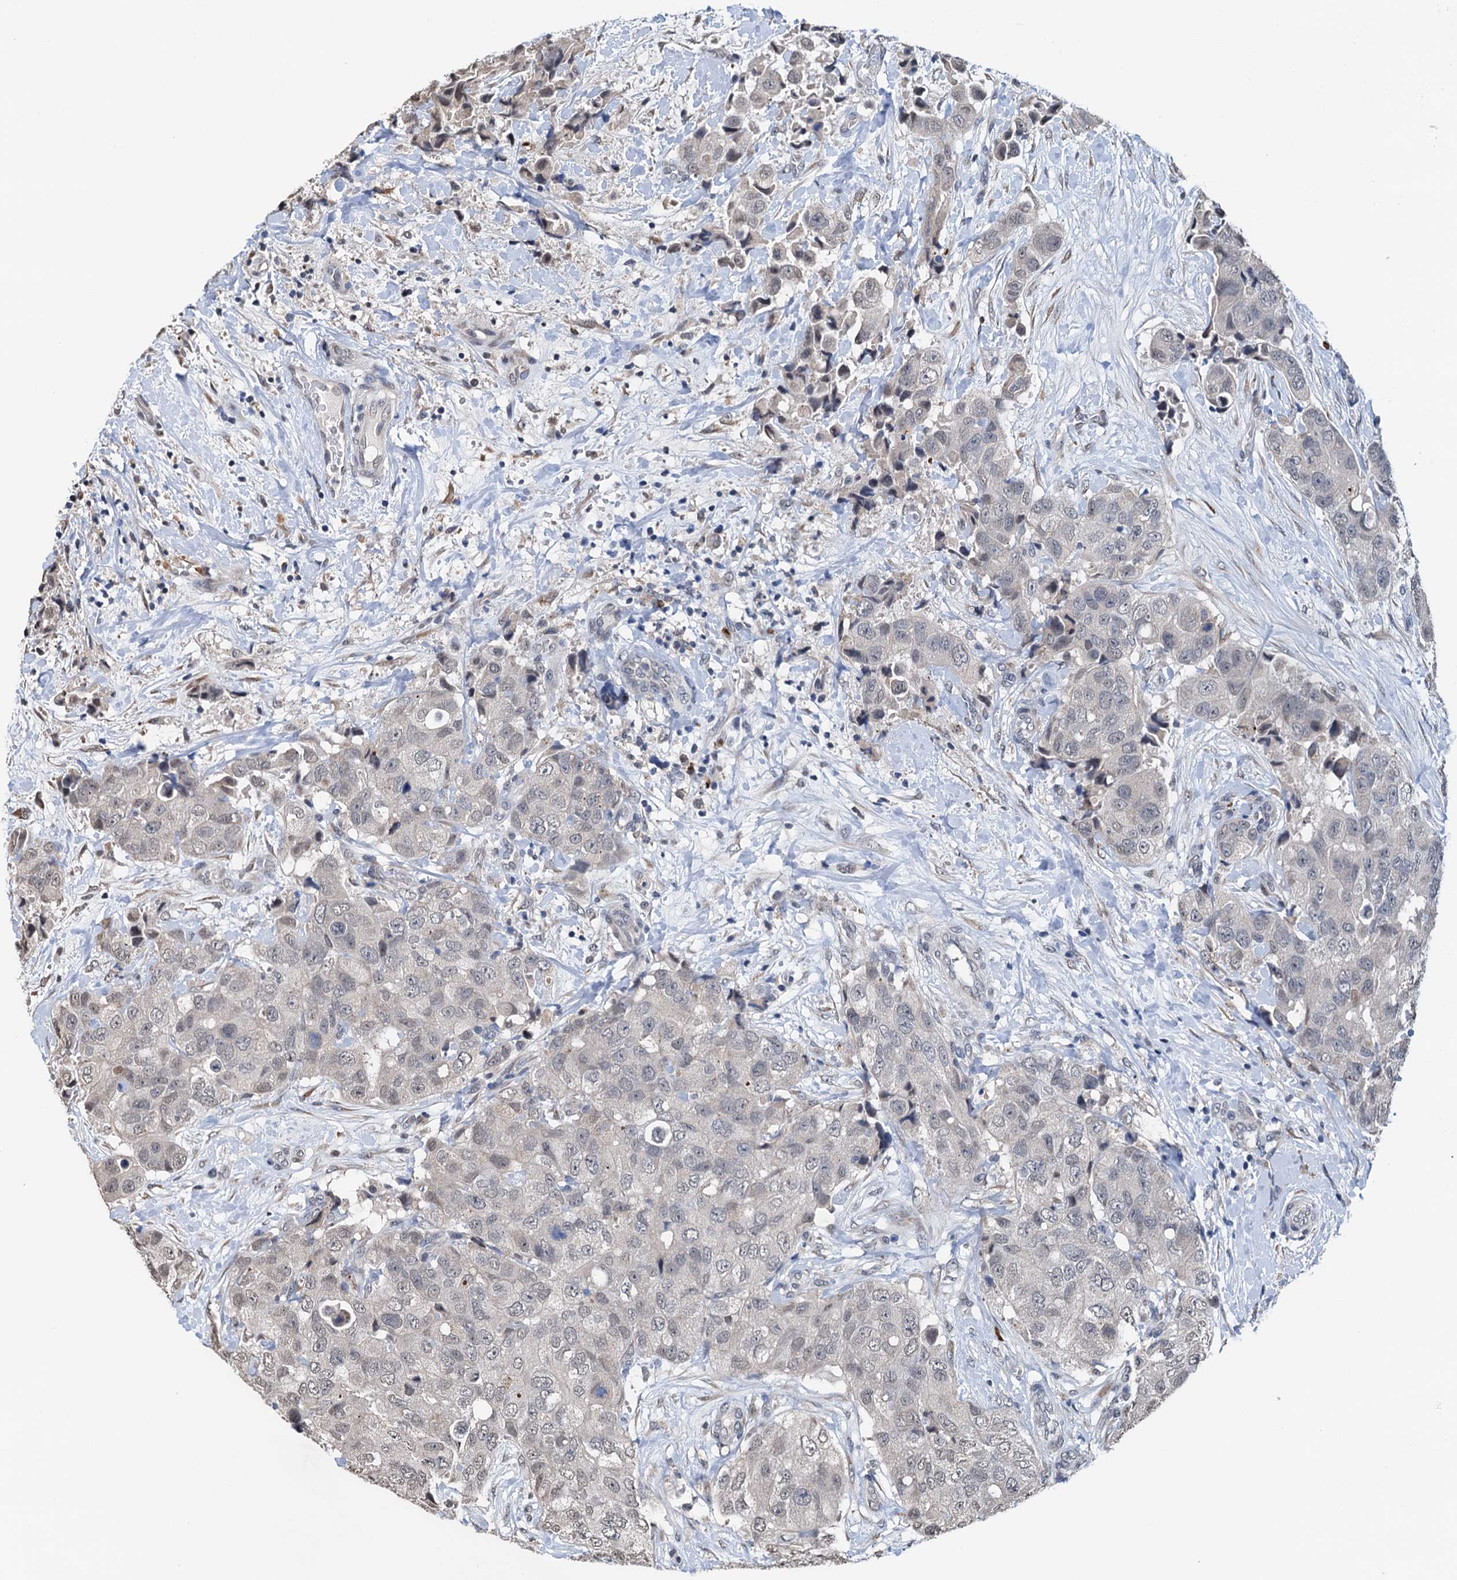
{"staining": {"intensity": "negative", "quantity": "none", "location": "none"}, "tissue": "breast cancer", "cell_type": "Tumor cells", "image_type": "cancer", "snomed": [{"axis": "morphology", "description": "Duct carcinoma"}, {"axis": "topography", "description": "Breast"}], "caption": "An image of breast invasive ductal carcinoma stained for a protein exhibits no brown staining in tumor cells.", "gene": "SHLD1", "patient": {"sex": "female", "age": 62}}